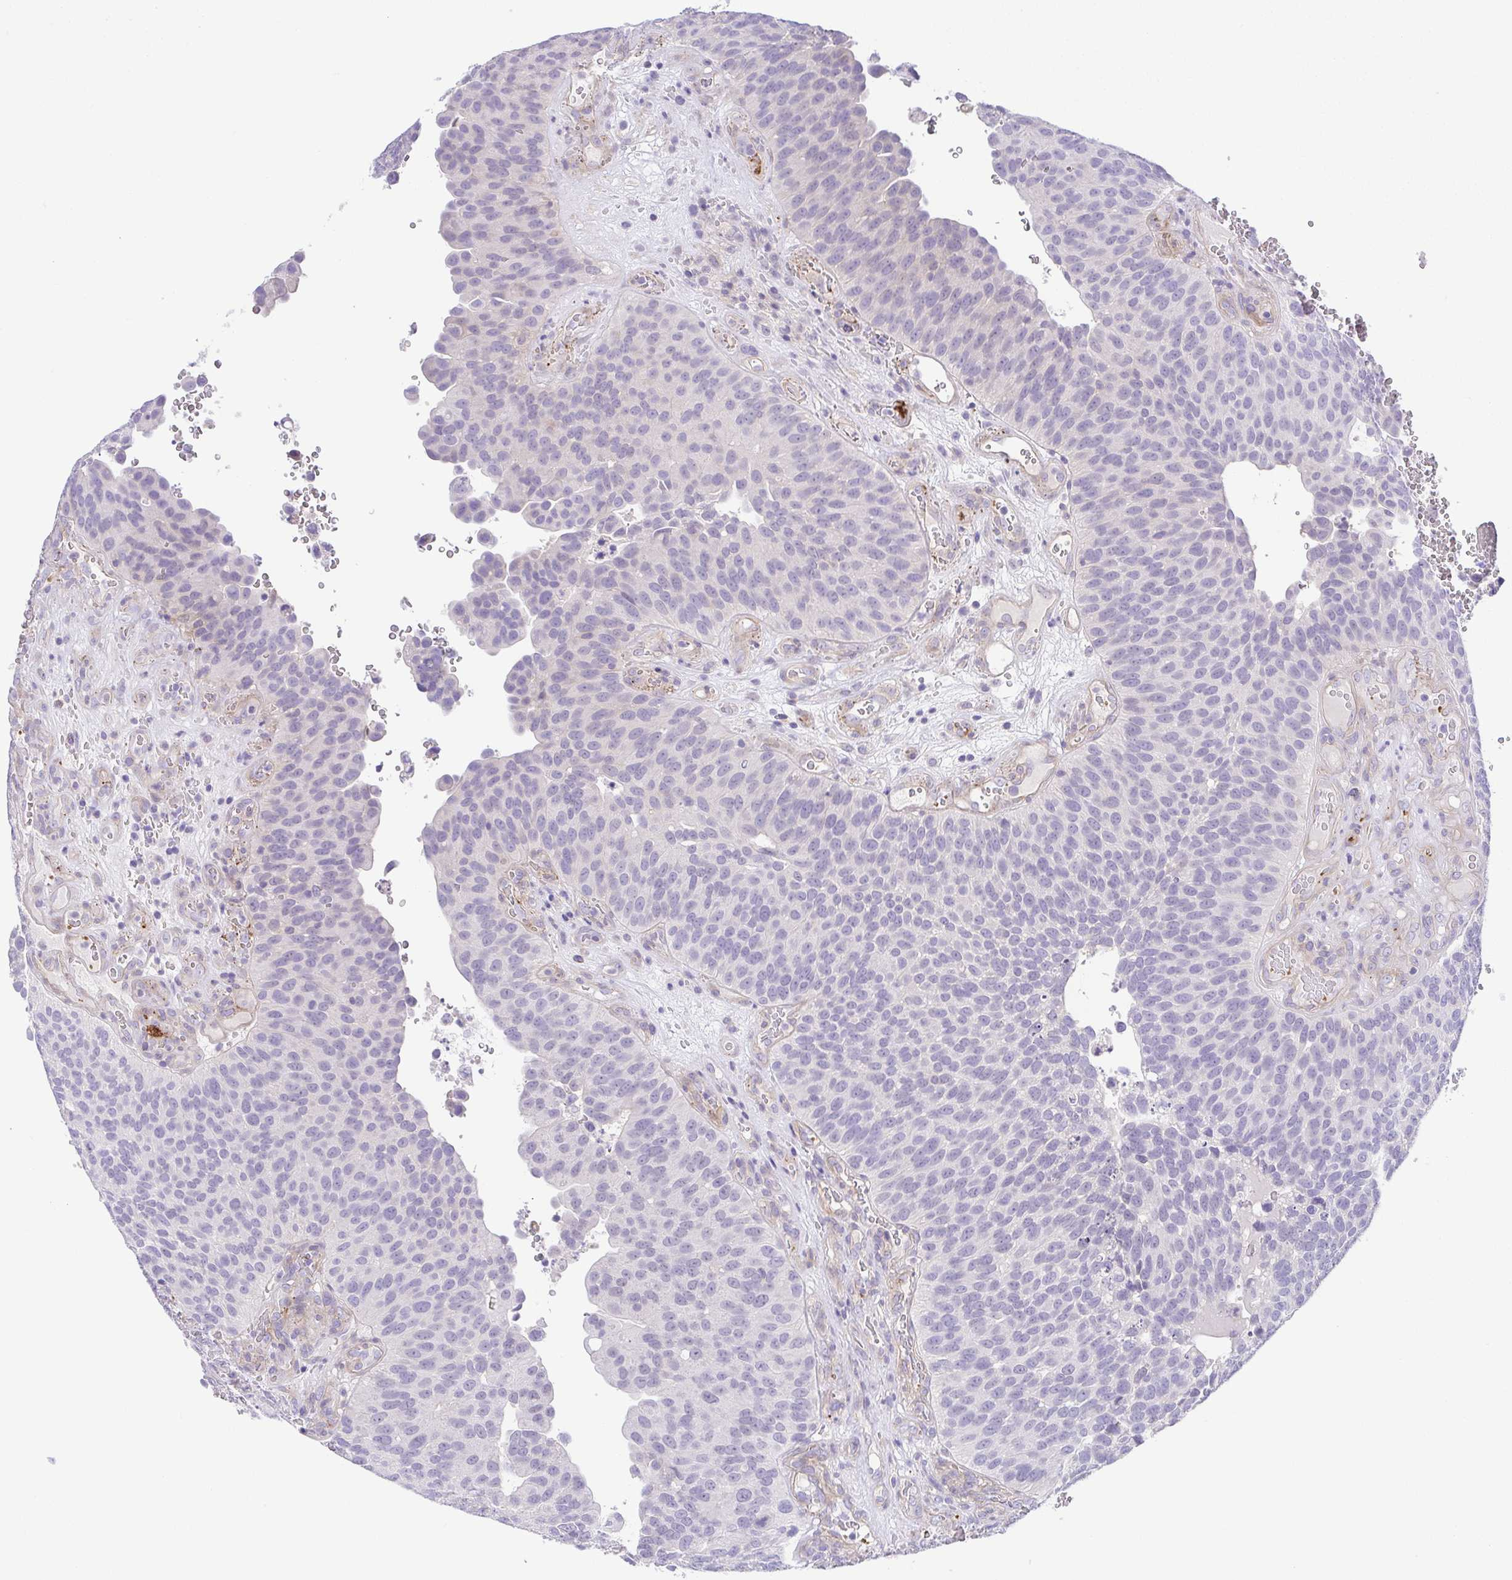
{"staining": {"intensity": "negative", "quantity": "none", "location": "none"}, "tissue": "urothelial cancer", "cell_type": "Tumor cells", "image_type": "cancer", "snomed": [{"axis": "morphology", "description": "Urothelial carcinoma, Low grade"}, {"axis": "topography", "description": "Urinary bladder"}], "caption": "DAB (3,3'-diaminobenzidine) immunohistochemical staining of human urothelial carcinoma (low-grade) reveals no significant expression in tumor cells. (DAB (3,3'-diaminobenzidine) immunohistochemistry visualized using brightfield microscopy, high magnification).", "gene": "PRR14L", "patient": {"sex": "male", "age": 76}}